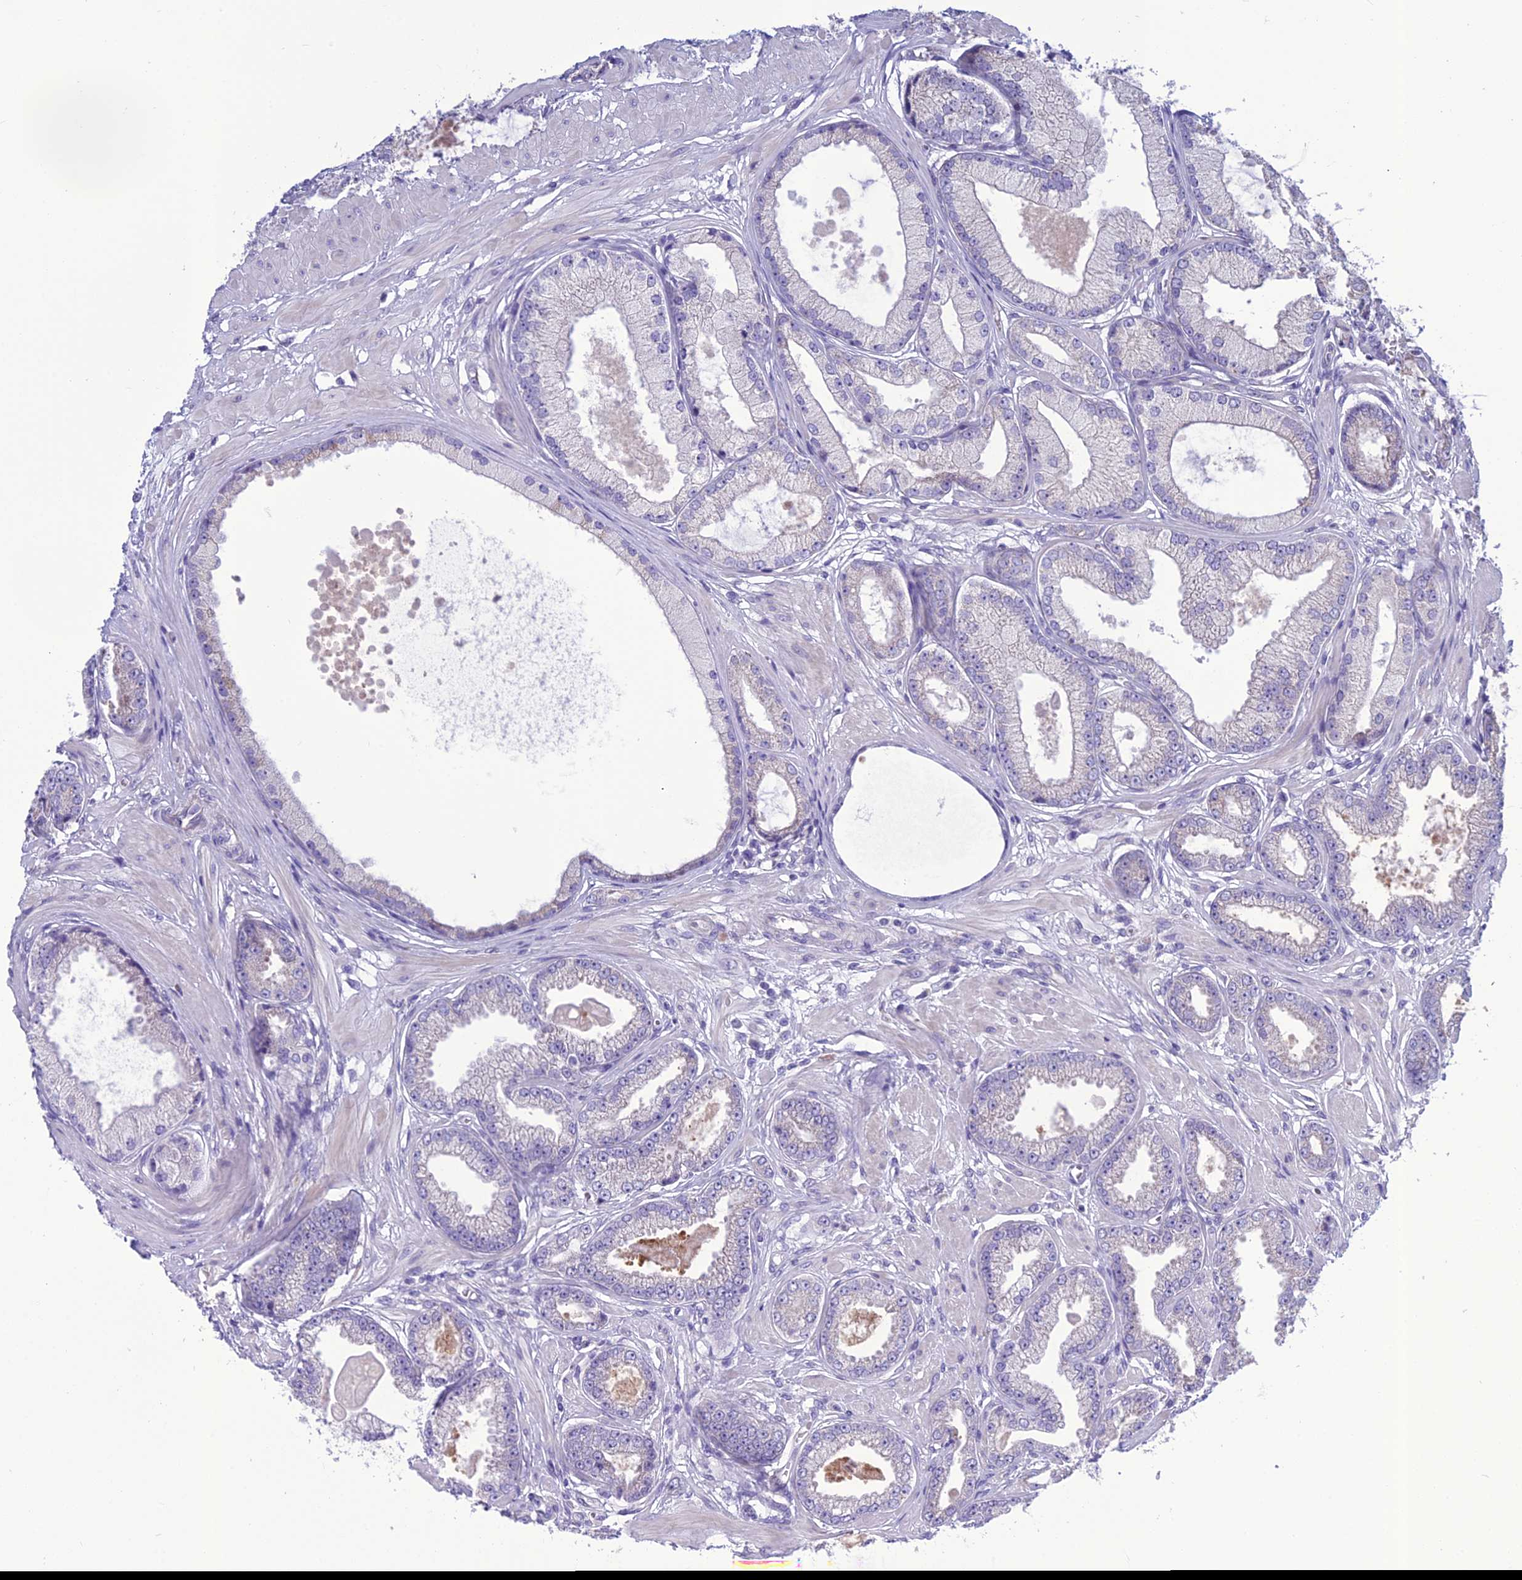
{"staining": {"intensity": "negative", "quantity": "none", "location": "none"}, "tissue": "prostate cancer", "cell_type": "Tumor cells", "image_type": "cancer", "snomed": [{"axis": "morphology", "description": "Adenocarcinoma, Low grade"}, {"axis": "topography", "description": "Prostate"}], "caption": "An image of prostate cancer (adenocarcinoma (low-grade)) stained for a protein demonstrates no brown staining in tumor cells.", "gene": "BHMT2", "patient": {"sex": "male", "age": 64}}